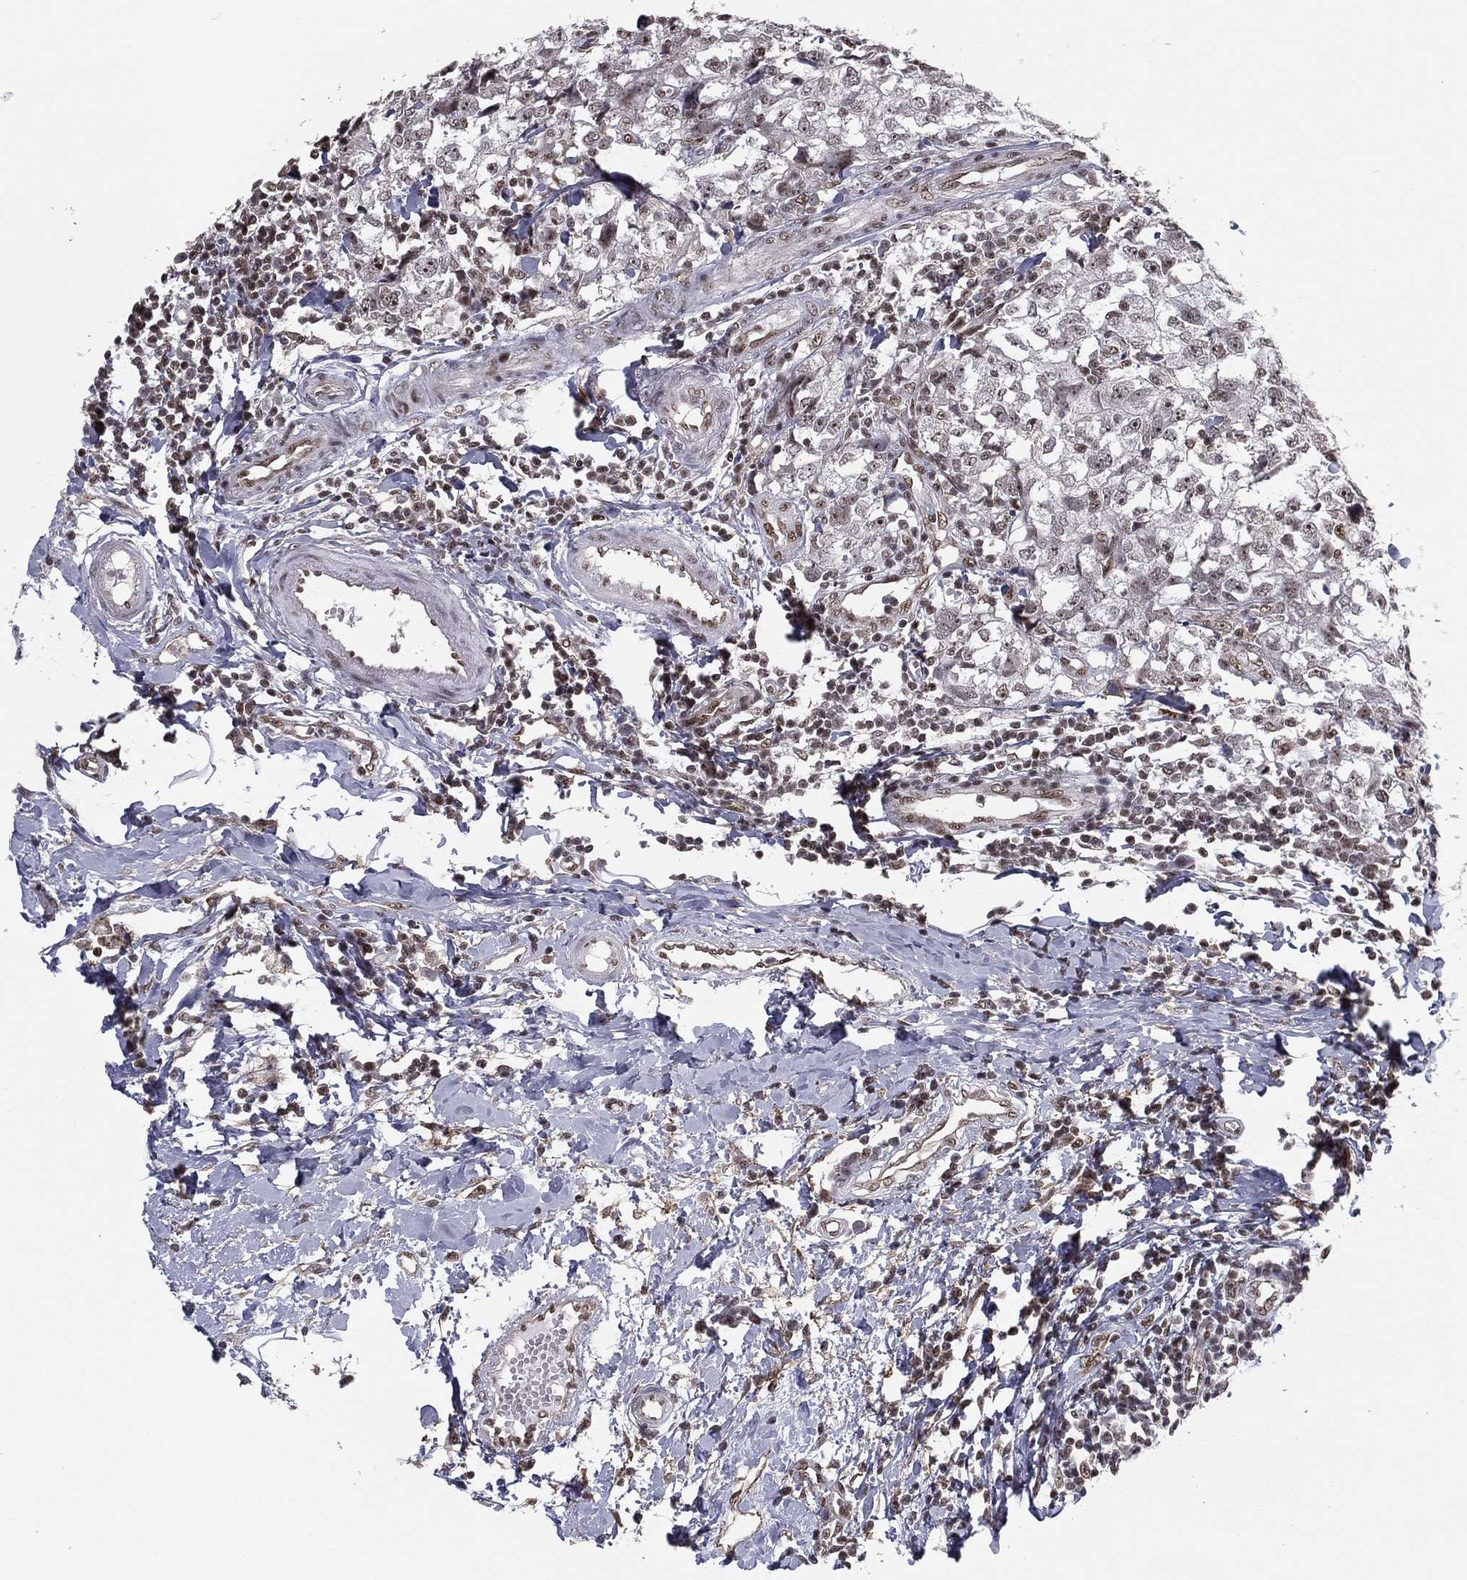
{"staining": {"intensity": "moderate", "quantity": "25%-75%", "location": "nuclear"}, "tissue": "breast cancer", "cell_type": "Tumor cells", "image_type": "cancer", "snomed": [{"axis": "morphology", "description": "Duct carcinoma"}, {"axis": "topography", "description": "Breast"}], "caption": "Breast invasive ductal carcinoma stained for a protein exhibits moderate nuclear positivity in tumor cells.", "gene": "GPALPP1", "patient": {"sex": "female", "age": 30}}